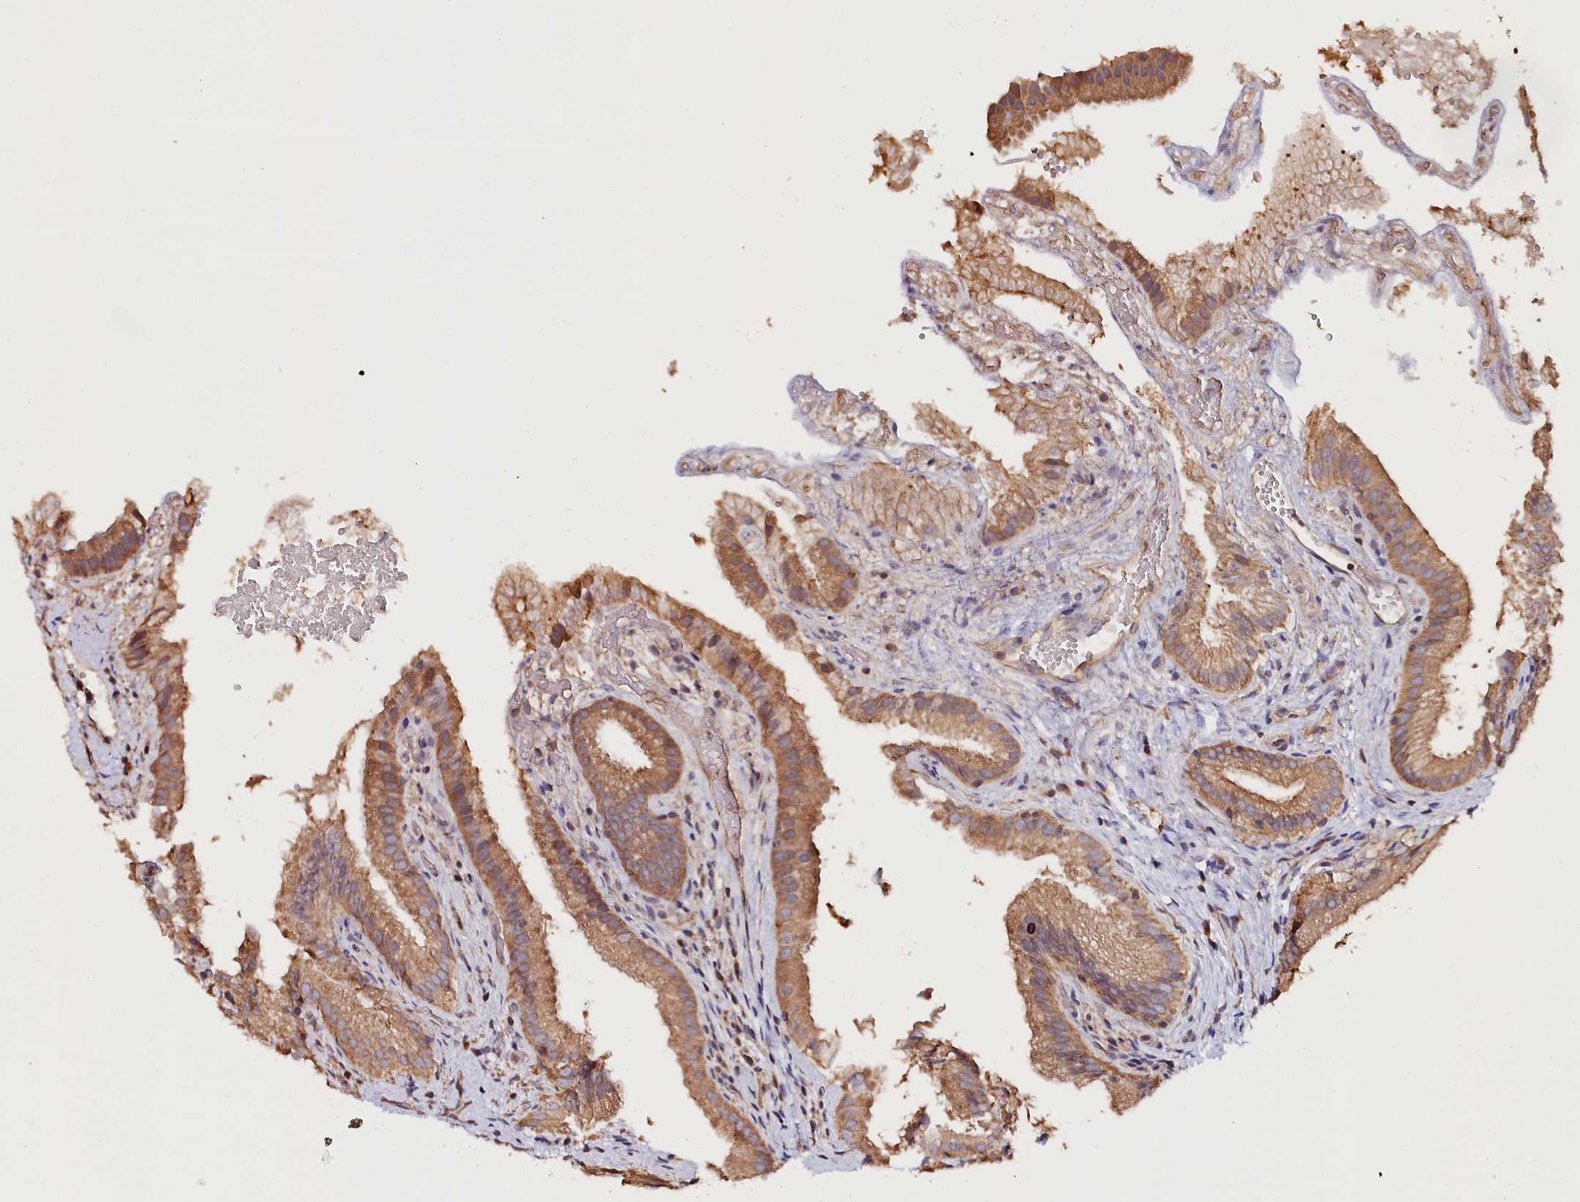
{"staining": {"intensity": "moderate", "quantity": ">75%", "location": "cytoplasmic/membranous"}, "tissue": "gallbladder", "cell_type": "Glandular cells", "image_type": "normal", "snomed": [{"axis": "morphology", "description": "Normal tissue, NOS"}, {"axis": "topography", "description": "Gallbladder"}], "caption": "Brown immunohistochemical staining in normal gallbladder exhibits moderate cytoplasmic/membranous expression in approximately >75% of glandular cells.", "gene": "KATNB1", "patient": {"sex": "female", "age": 30}}